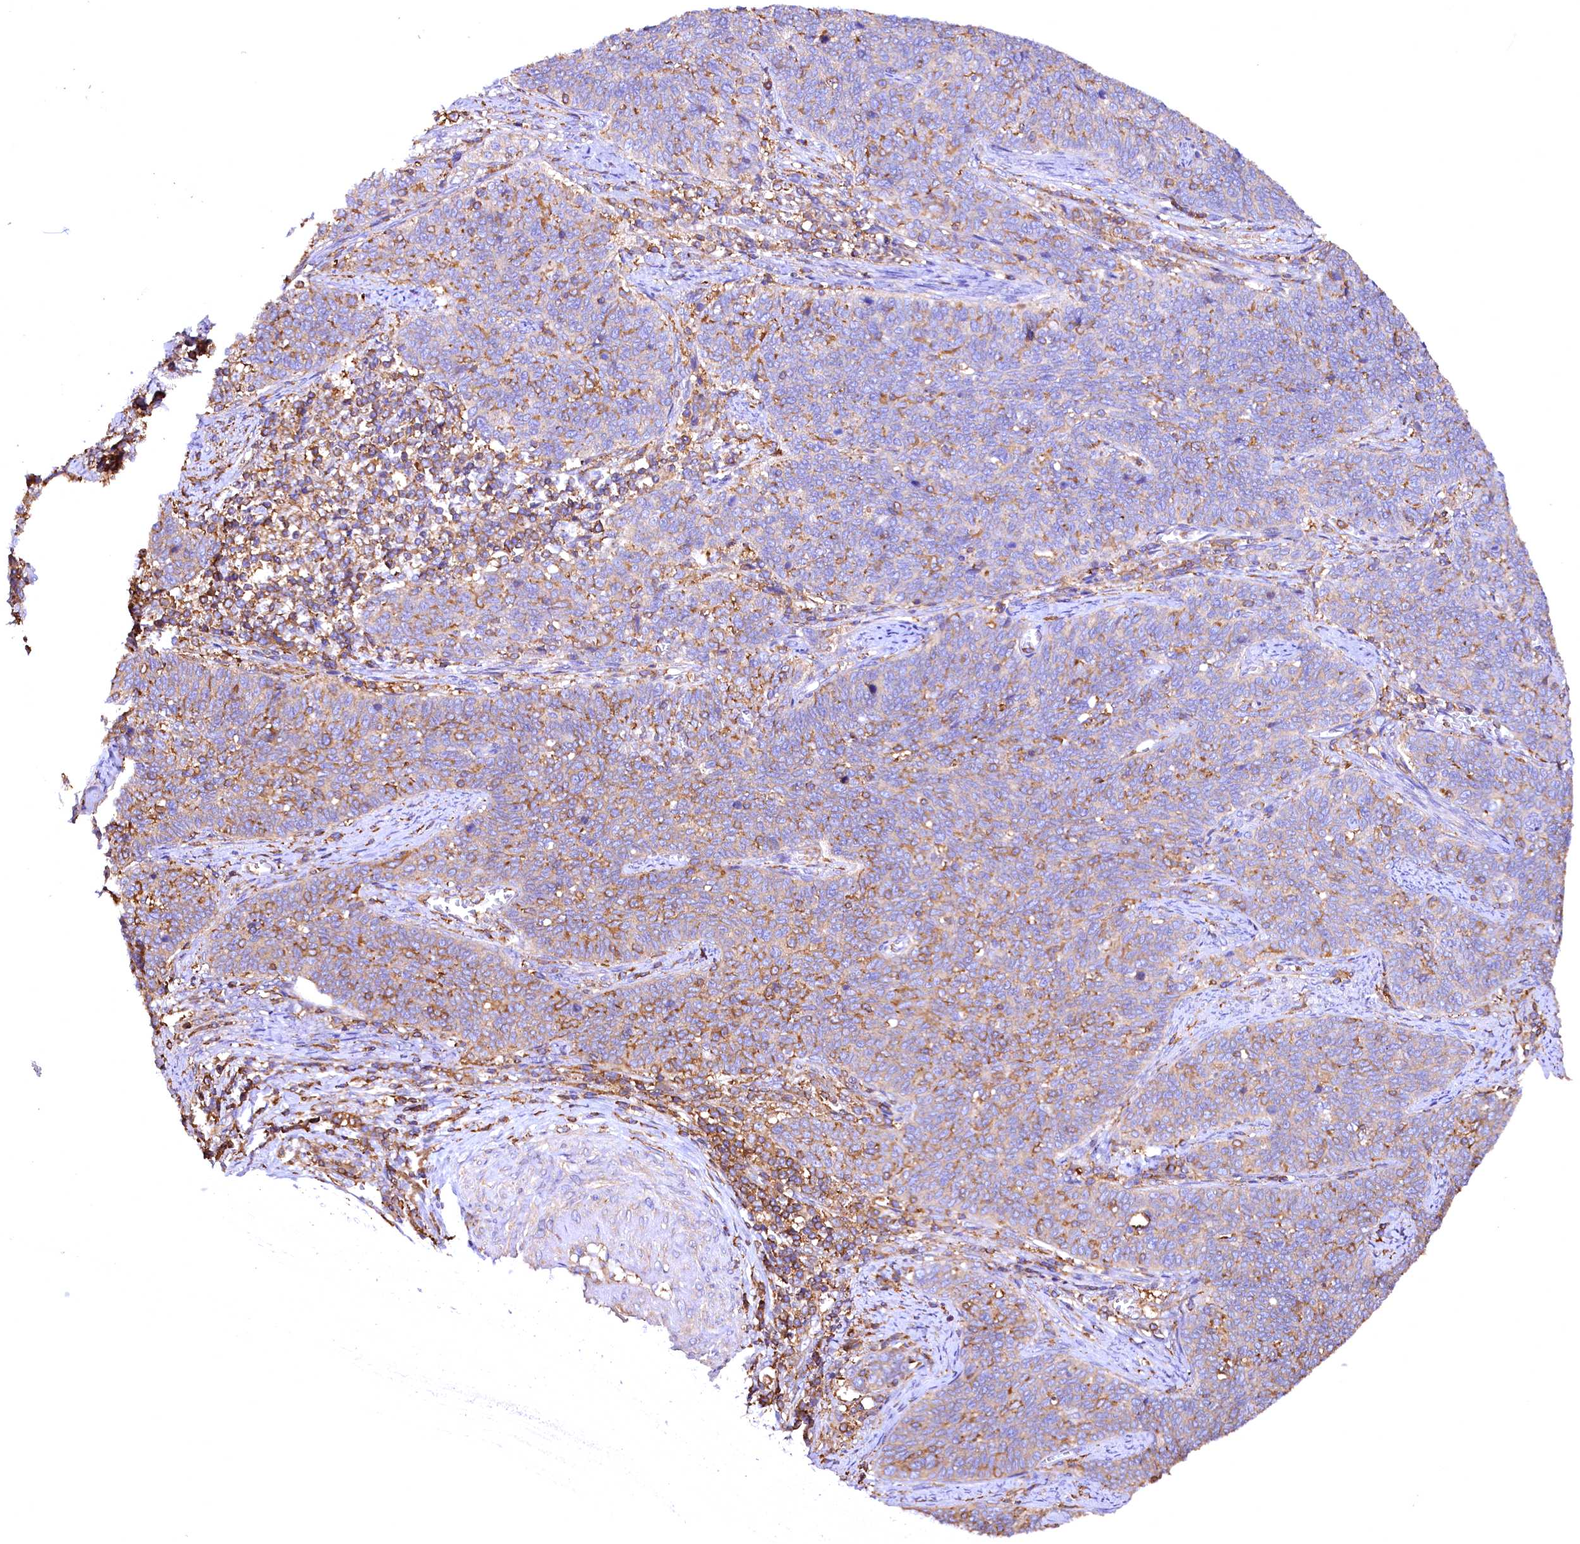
{"staining": {"intensity": "moderate", "quantity": "25%-75%", "location": "cytoplasmic/membranous"}, "tissue": "cervical cancer", "cell_type": "Tumor cells", "image_type": "cancer", "snomed": [{"axis": "morphology", "description": "Squamous cell carcinoma, NOS"}, {"axis": "topography", "description": "Cervix"}], "caption": "The photomicrograph displays a brown stain indicating the presence of a protein in the cytoplasmic/membranous of tumor cells in cervical squamous cell carcinoma. (brown staining indicates protein expression, while blue staining denotes nuclei).", "gene": "RARS2", "patient": {"sex": "female", "age": 39}}